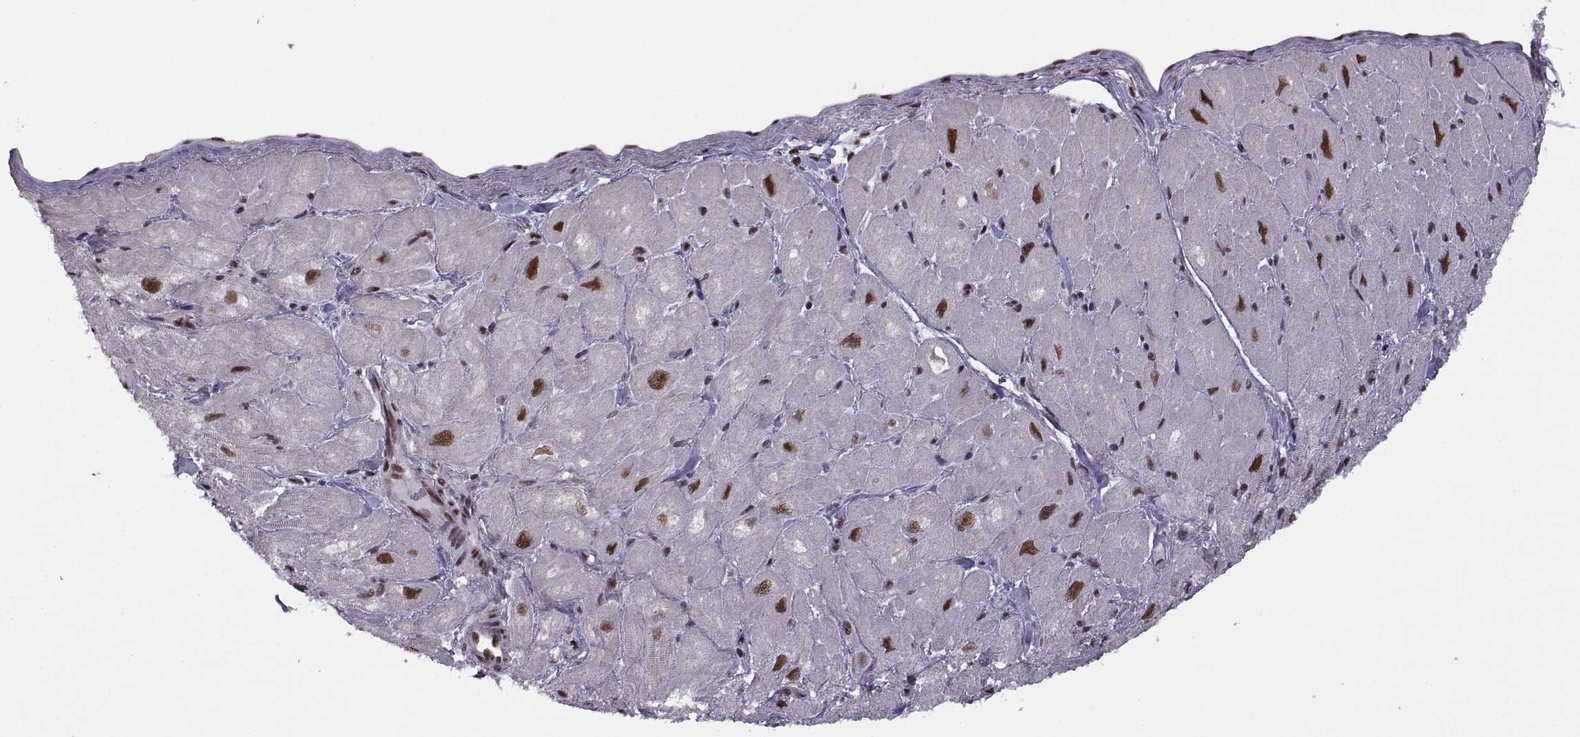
{"staining": {"intensity": "strong", "quantity": "<25%", "location": "nuclear"}, "tissue": "heart muscle", "cell_type": "Cardiomyocytes", "image_type": "normal", "snomed": [{"axis": "morphology", "description": "Normal tissue, NOS"}, {"axis": "topography", "description": "Heart"}], "caption": "Human heart muscle stained with a brown dye shows strong nuclear positive staining in approximately <25% of cardiomyocytes.", "gene": "INTS3", "patient": {"sex": "male", "age": 60}}